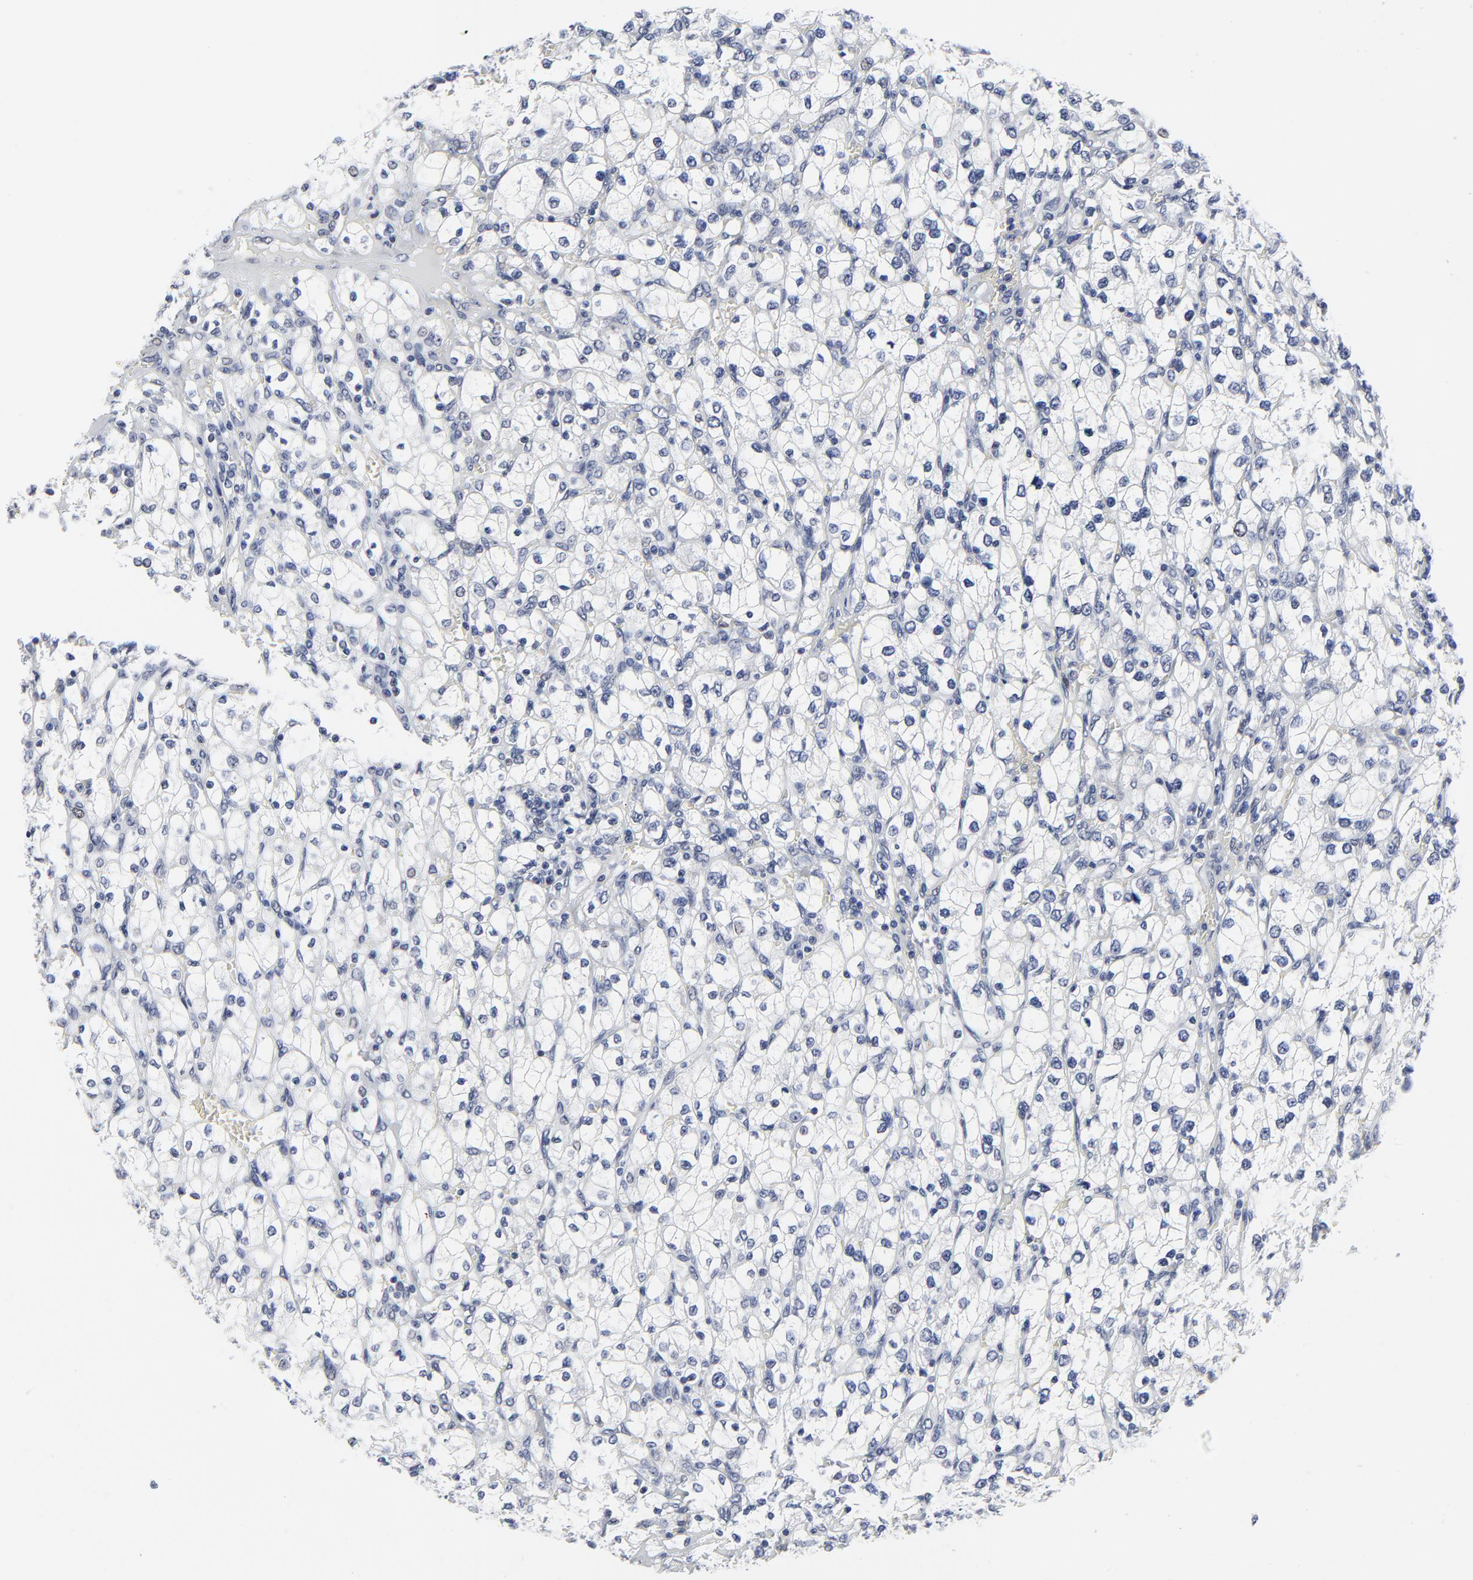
{"staining": {"intensity": "negative", "quantity": "none", "location": "none"}, "tissue": "renal cancer", "cell_type": "Tumor cells", "image_type": "cancer", "snomed": [{"axis": "morphology", "description": "Adenocarcinoma, NOS"}, {"axis": "topography", "description": "Kidney"}], "caption": "An IHC image of renal cancer is shown. There is no staining in tumor cells of renal cancer.", "gene": "ZNF589", "patient": {"sex": "female", "age": 62}}